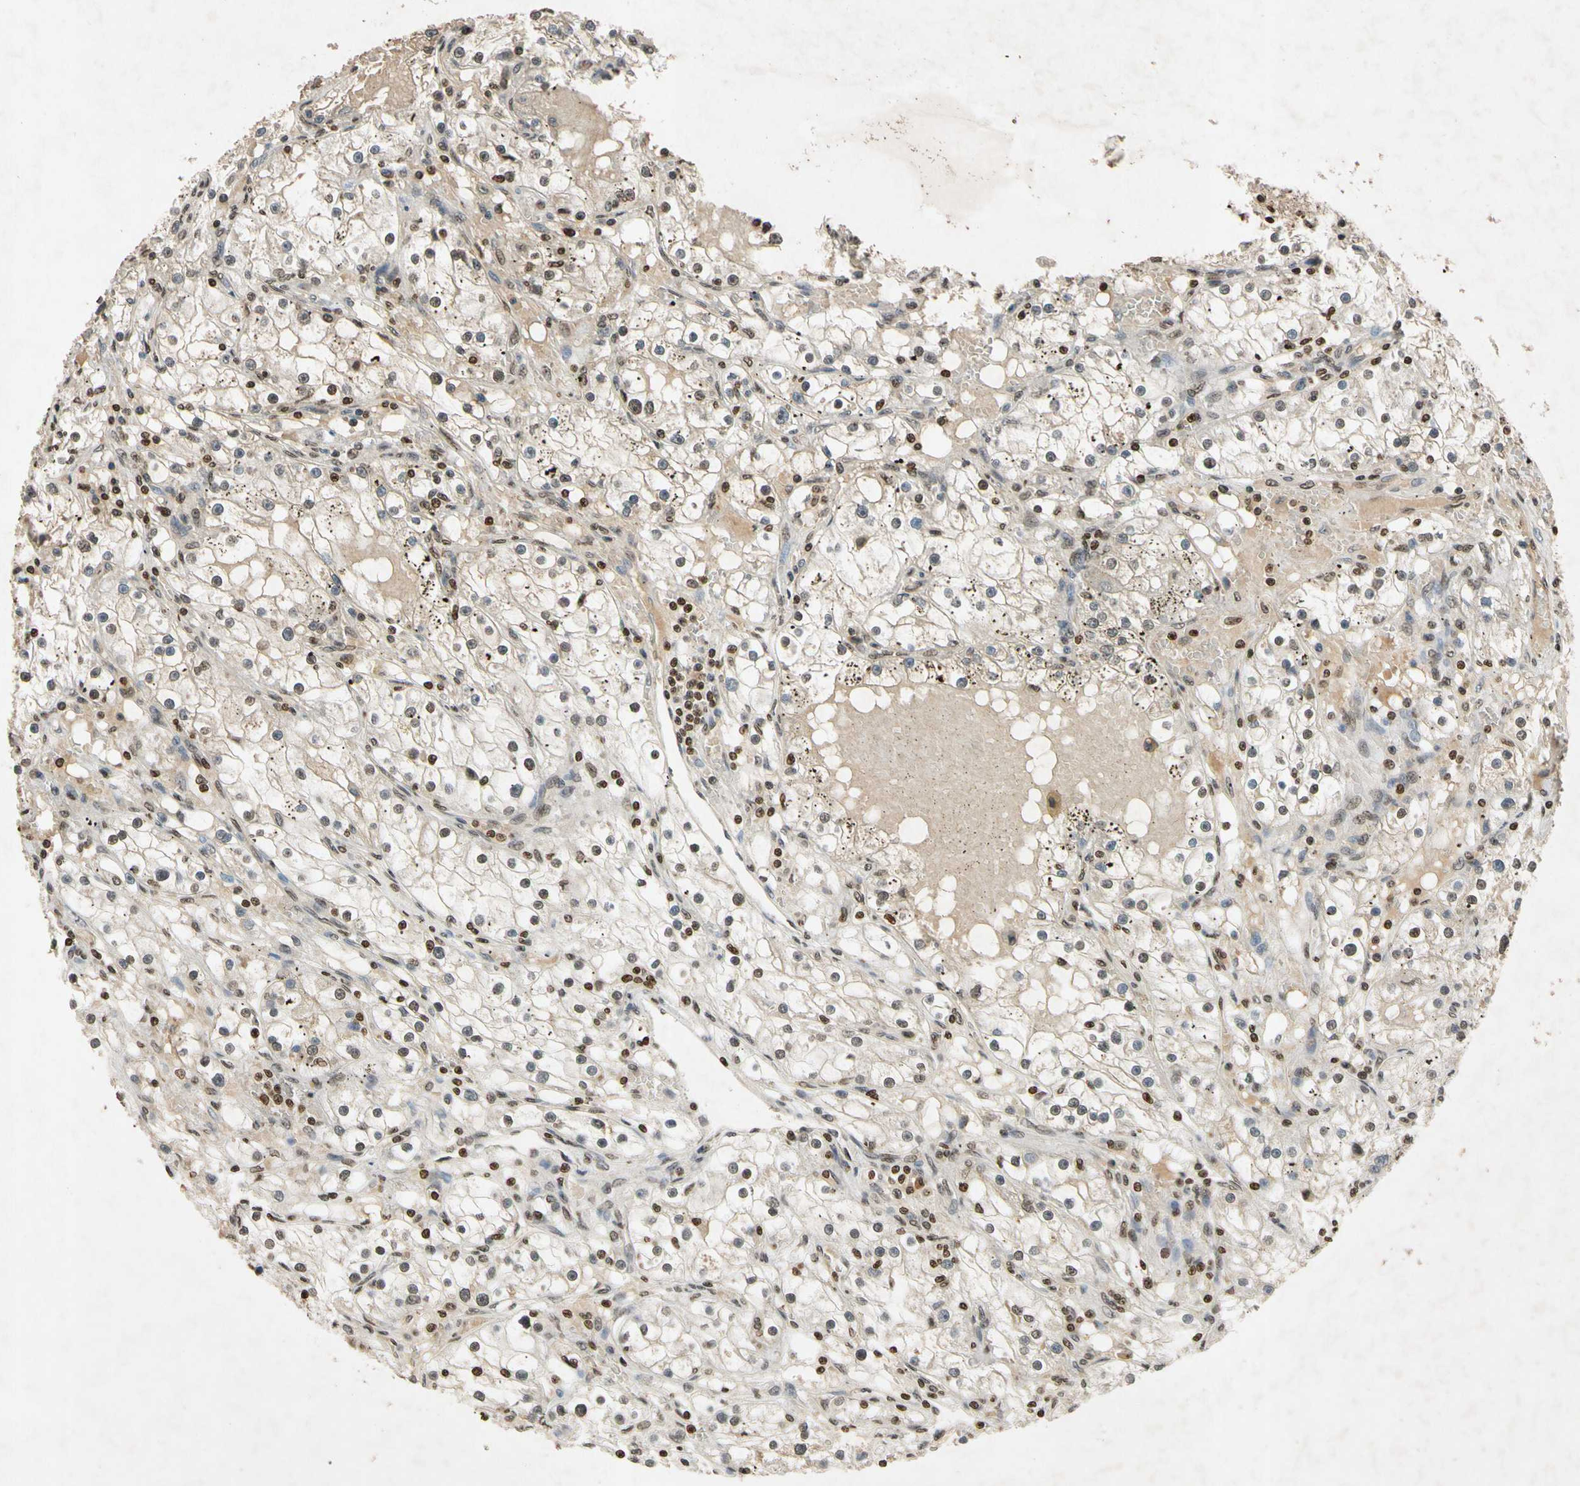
{"staining": {"intensity": "weak", "quantity": "25%-75%", "location": "nuclear"}, "tissue": "renal cancer", "cell_type": "Tumor cells", "image_type": "cancer", "snomed": [{"axis": "morphology", "description": "Adenocarcinoma, NOS"}, {"axis": "topography", "description": "Kidney"}], "caption": "A photomicrograph of human renal adenocarcinoma stained for a protein shows weak nuclear brown staining in tumor cells. (DAB = brown stain, brightfield microscopy at high magnification).", "gene": "HOXB3", "patient": {"sex": "male", "age": 56}}